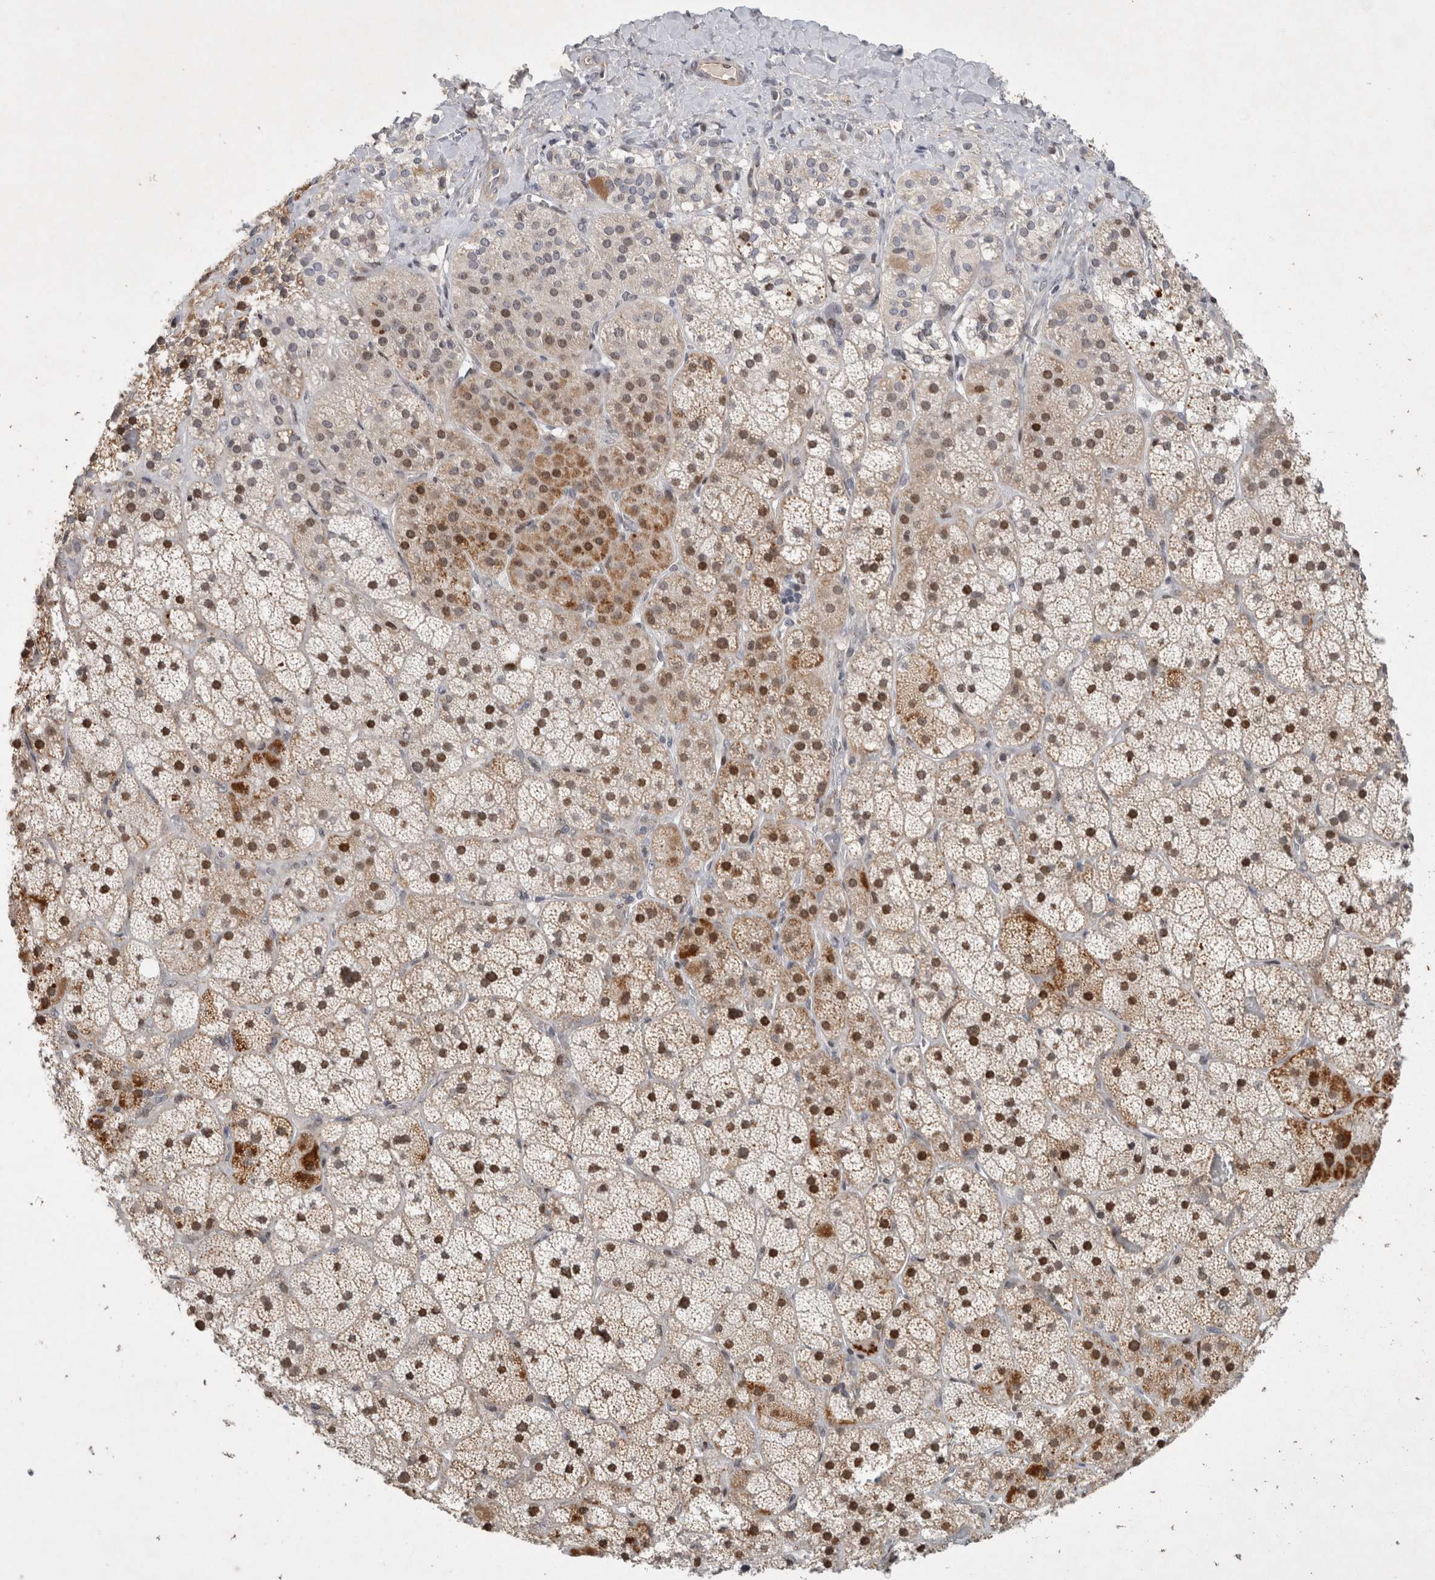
{"staining": {"intensity": "strong", "quantity": "25%-75%", "location": "nuclear"}, "tissue": "adrenal gland", "cell_type": "Glandular cells", "image_type": "normal", "snomed": [{"axis": "morphology", "description": "Normal tissue, NOS"}, {"axis": "topography", "description": "Adrenal gland"}], "caption": "Immunohistochemical staining of benign adrenal gland exhibits high levels of strong nuclear staining in approximately 25%-75% of glandular cells.", "gene": "C8orf58", "patient": {"sex": "male", "age": 57}}